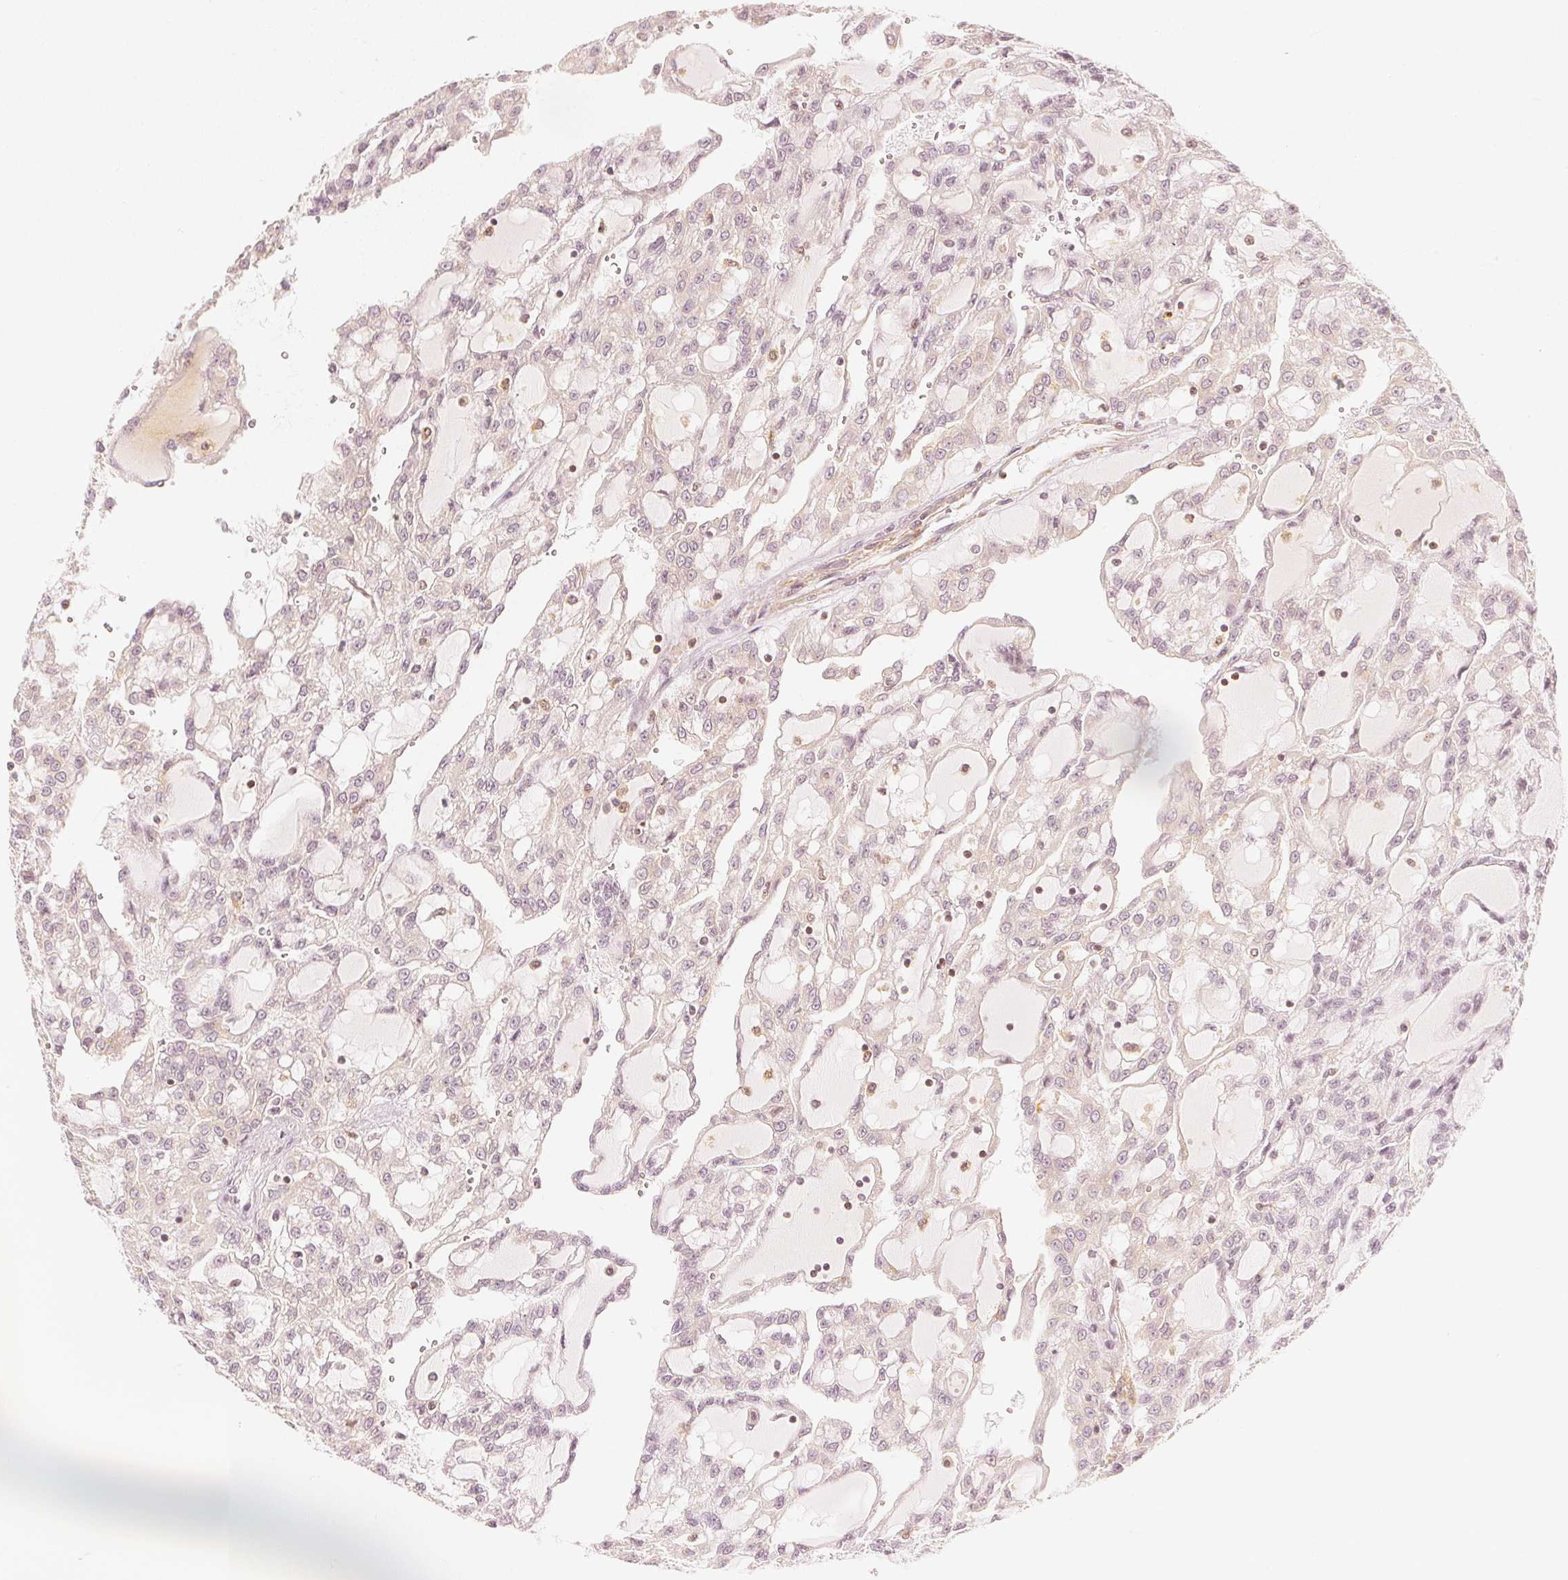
{"staining": {"intensity": "negative", "quantity": "none", "location": "none"}, "tissue": "renal cancer", "cell_type": "Tumor cells", "image_type": "cancer", "snomed": [{"axis": "morphology", "description": "Adenocarcinoma, NOS"}, {"axis": "topography", "description": "Kidney"}], "caption": "Tumor cells are negative for brown protein staining in adenocarcinoma (renal).", "gene": "ARHGAP26", "patient": {"sex": "male", "age": 63}}